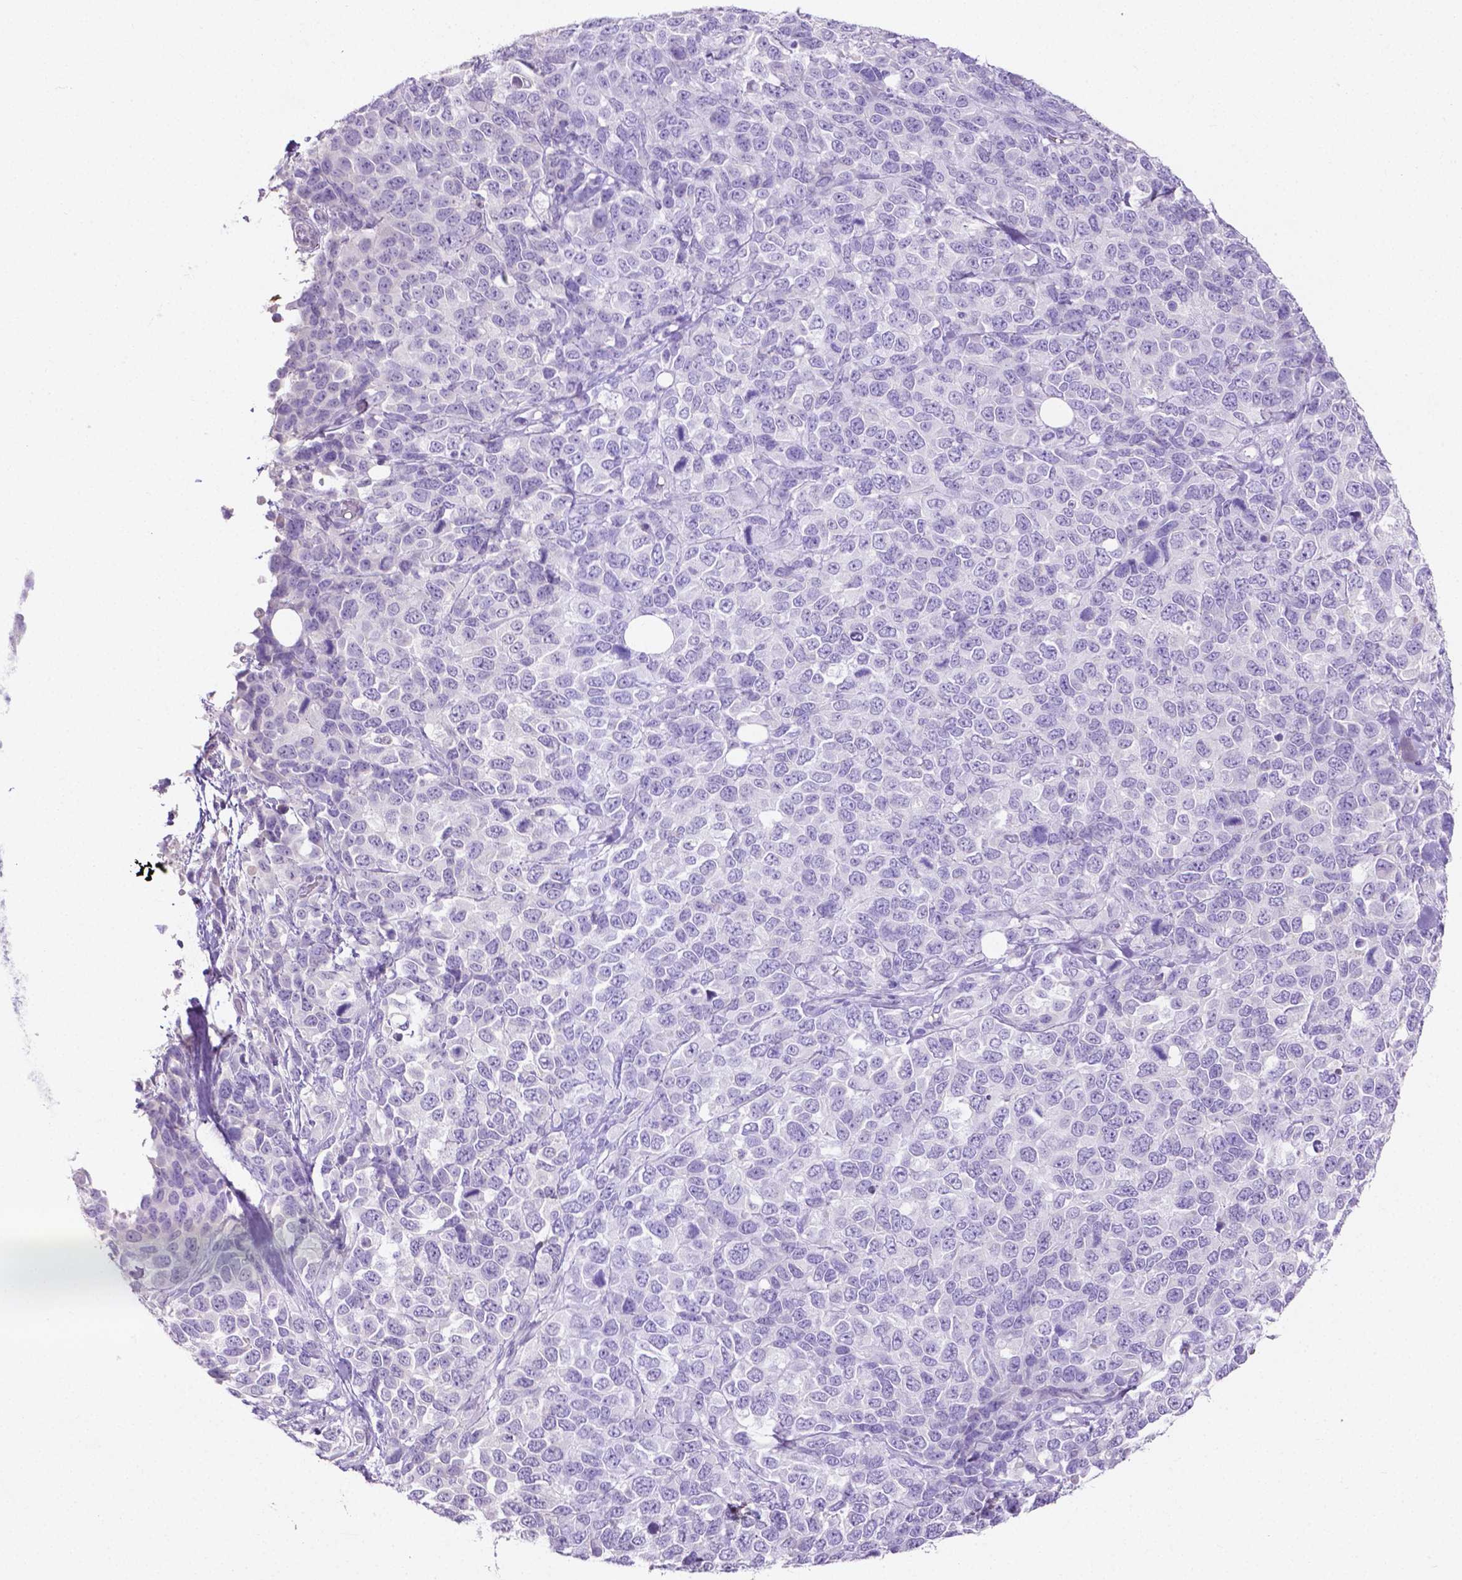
{"staining": {"intensity": "negative", "quantity": "none", "location": "none"}, "tissue": "melanoma", "cell_type": "Tumor cells", "image_type": "cancer", "snomed": [{"axis": "morphology", "description": "Malignant melanoma, Metastatic site"}, {"axis": "topography", "description": "Skin"}], "caption": "Tumor cells are negative for protein expression in human melanoma. Nuclei are stained in blue.", "gene": "SLC22A2", "patient": {"sex": "male", "age": 84}}